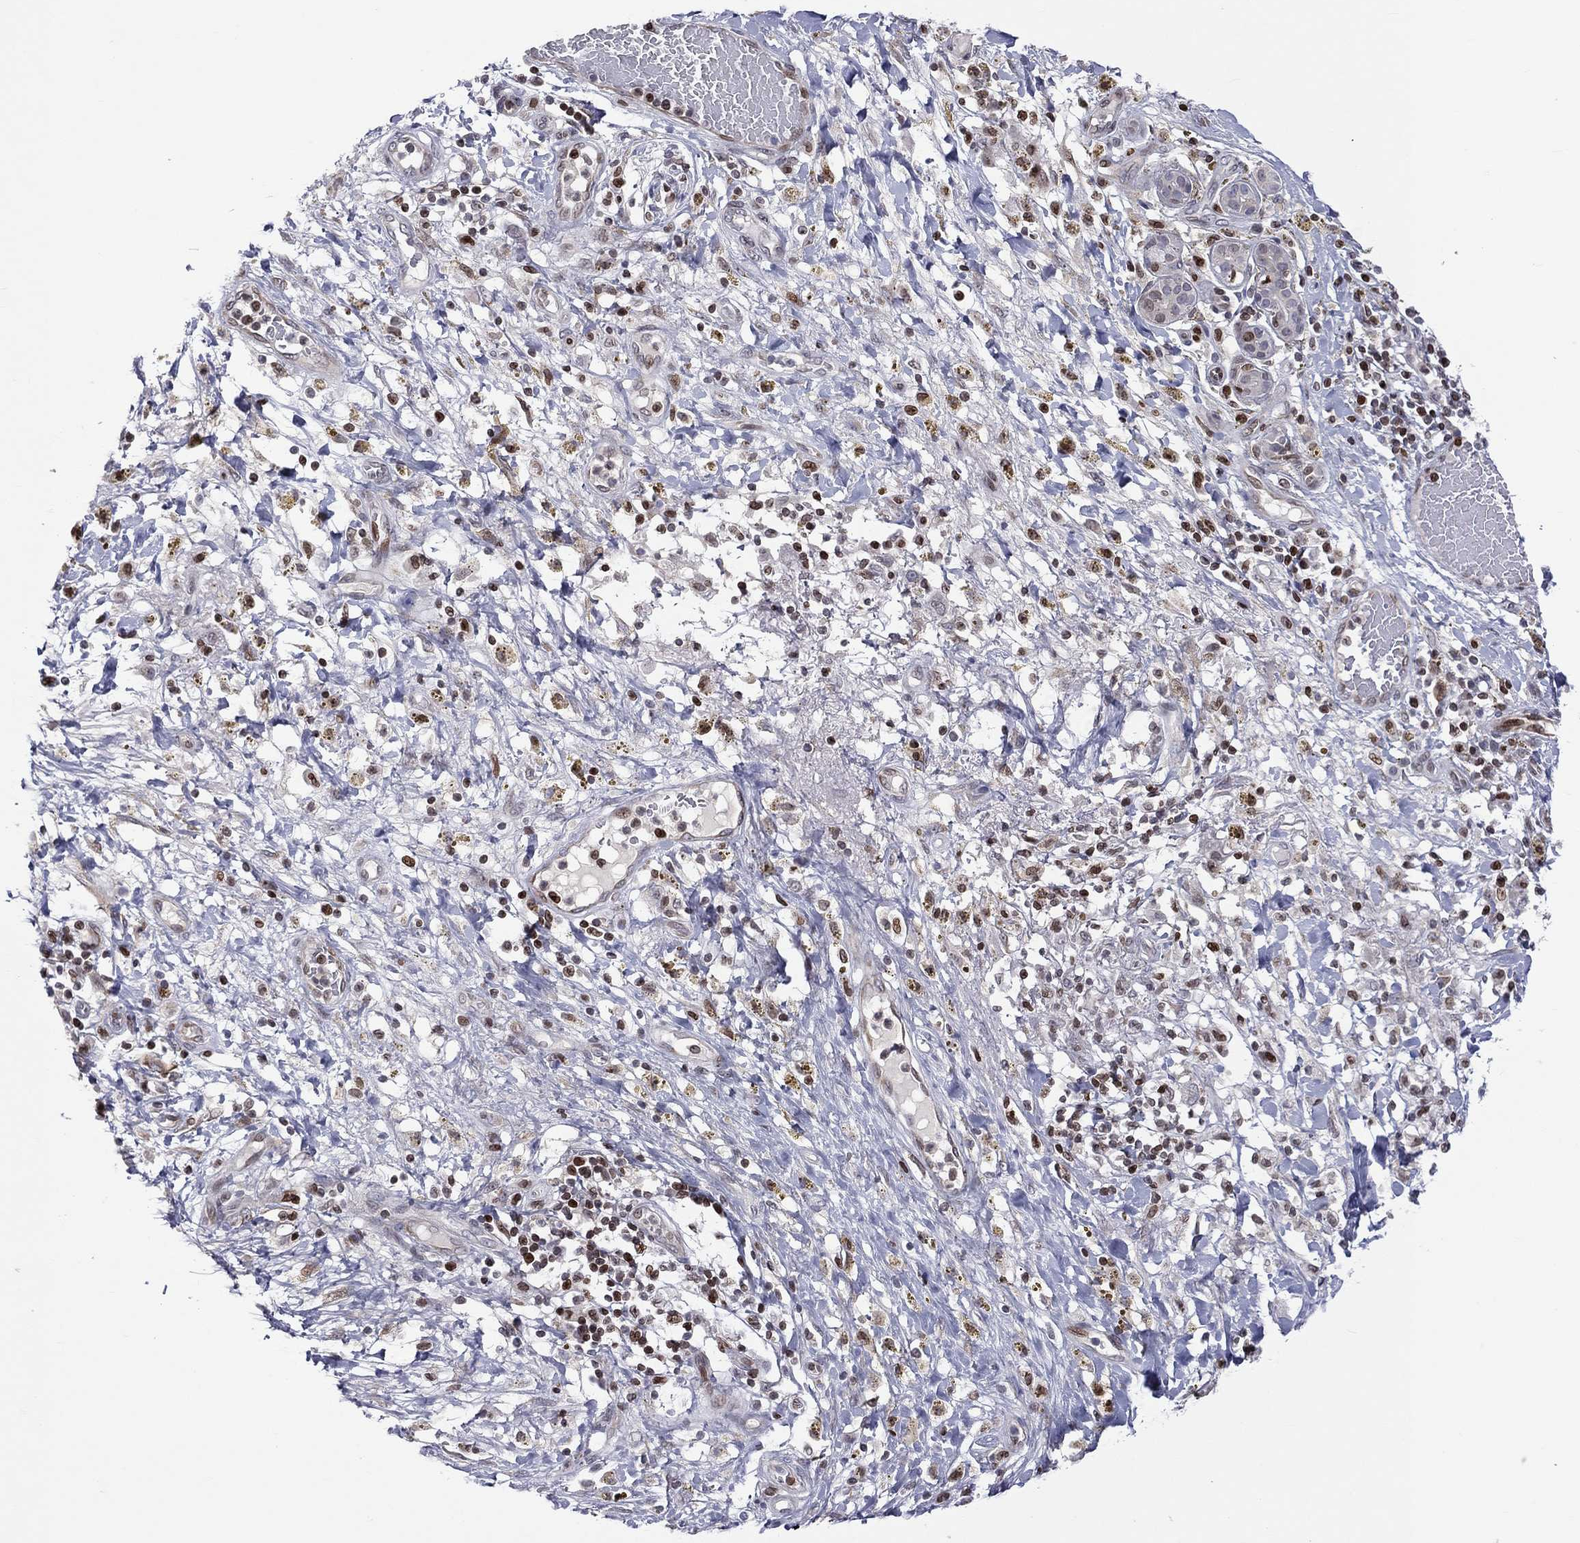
{"staining": {"intensity": "moderate", "quantity": "25%-75%", "location": "nuclear"}, "tissue": "melanoma", "cell_type": "Tumor cells", "image_type": "cancer", "snomed": [{"axis": "morphology", "description": "Malignant melanoma, NOS"}, {"axis": "topography", "description": "Skin"}], "caption": "A medium amount of moderate nuclear expression is seen in approximately 25%-75% of tumor cells in melanoma tissue. (Stains: DAB in brown, nuclei in blue, Microscopy: brightfield microscopy at high magnification).", "gene": "DBF4B", "patient": {"sex": "female", "age": 91}}